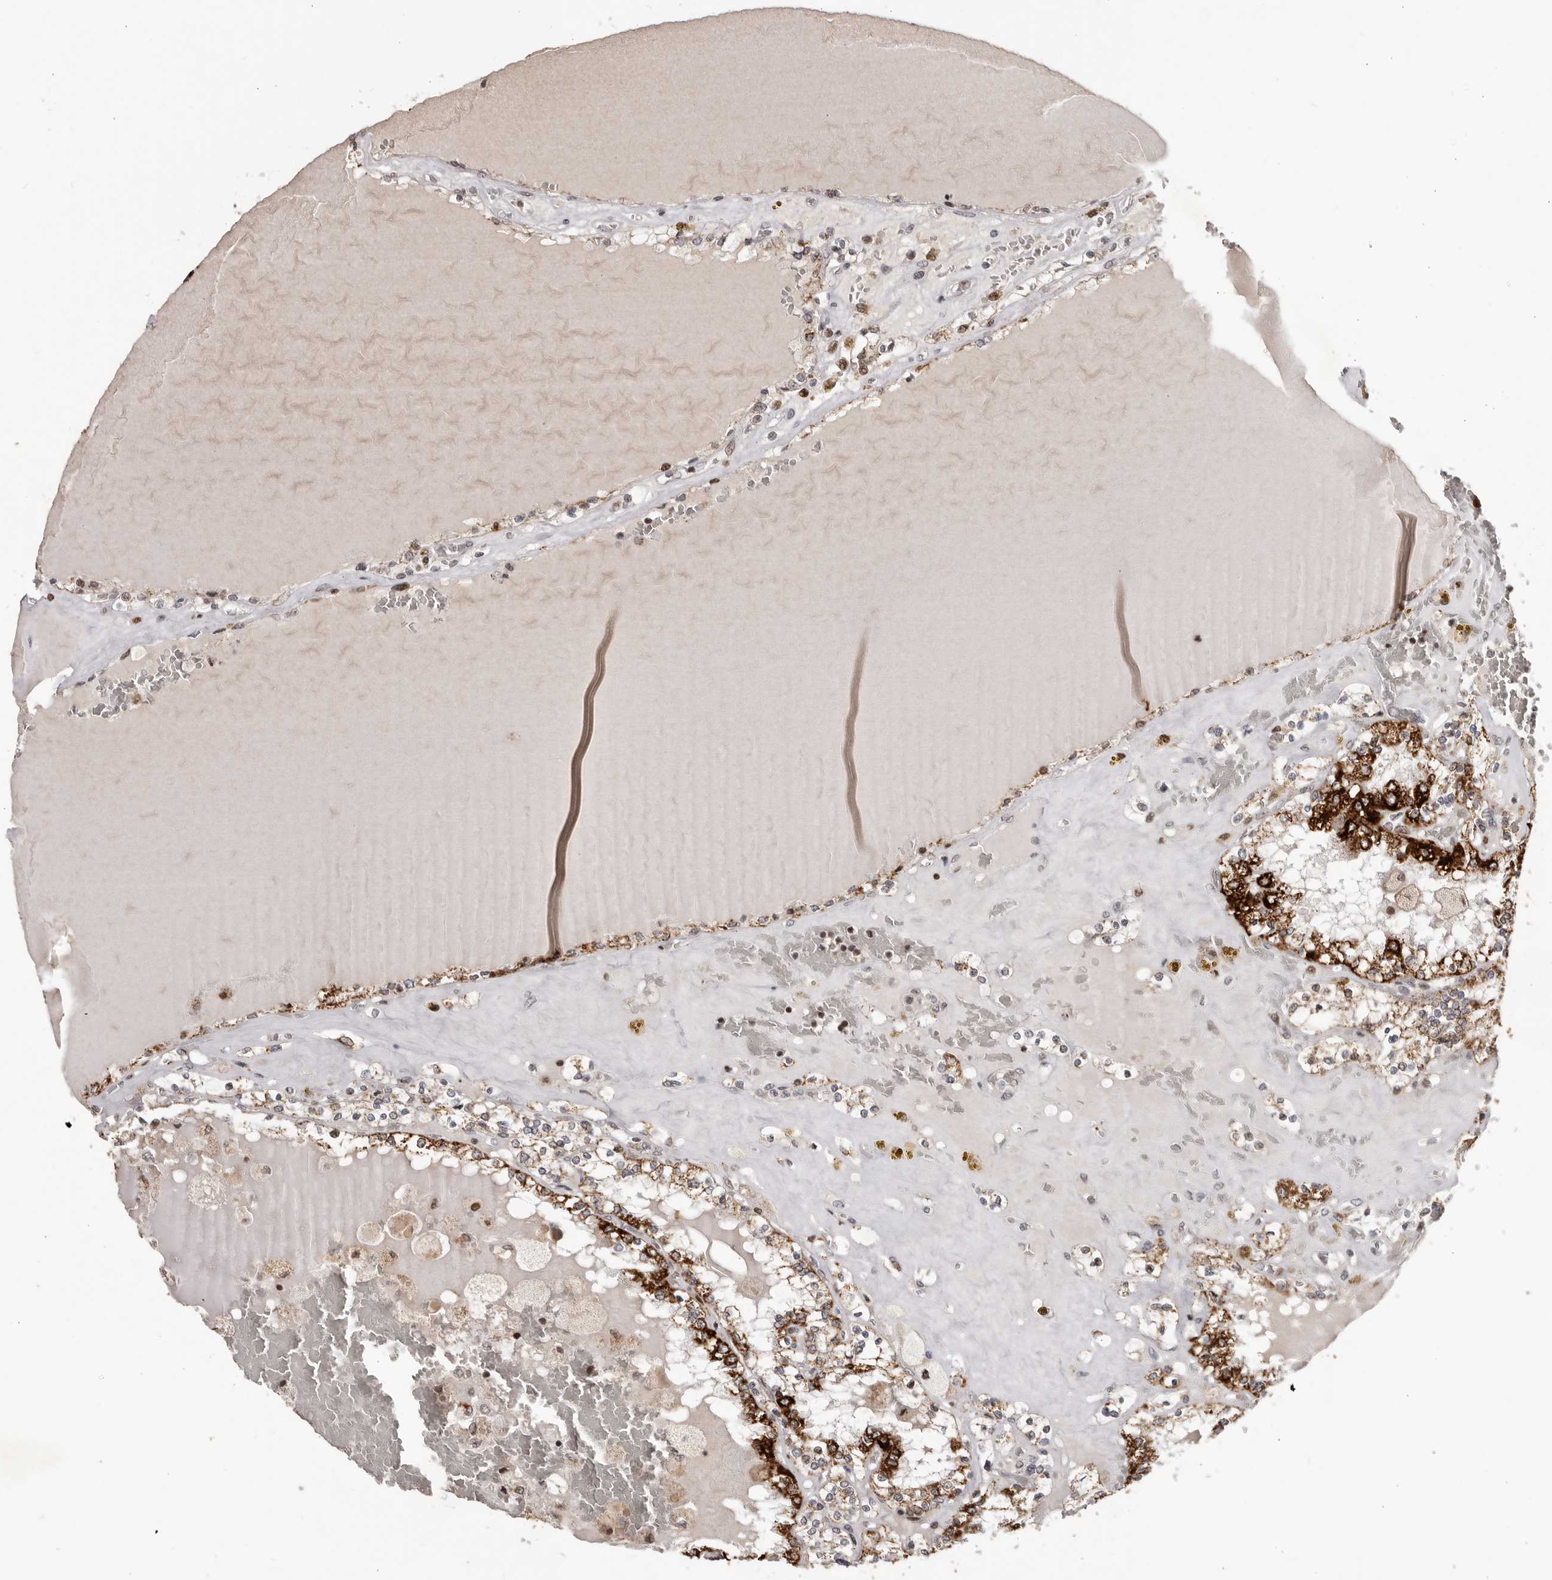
{"staining": {"intensity": "strong", "quantity": "<25%", "location": "cytoplasmic/membranous"}, "tissue": "renal cancer", "cell_type": "Tumor cells", "image_type": "cancer", "snomed": [{"axis": "morphology", "description": "Adenocarcinoma, NOS"}, {"axis": "topography", "description": "Kidney"}], "caption": "This image shows immunohistochemistry staining of human renal adenocarcinoma, with medium strong cytoplasmic/membranous expression in about <25% of tumor cells.", "gene": "C17orf99", "patient": {"sex": "female", "age": 56}}